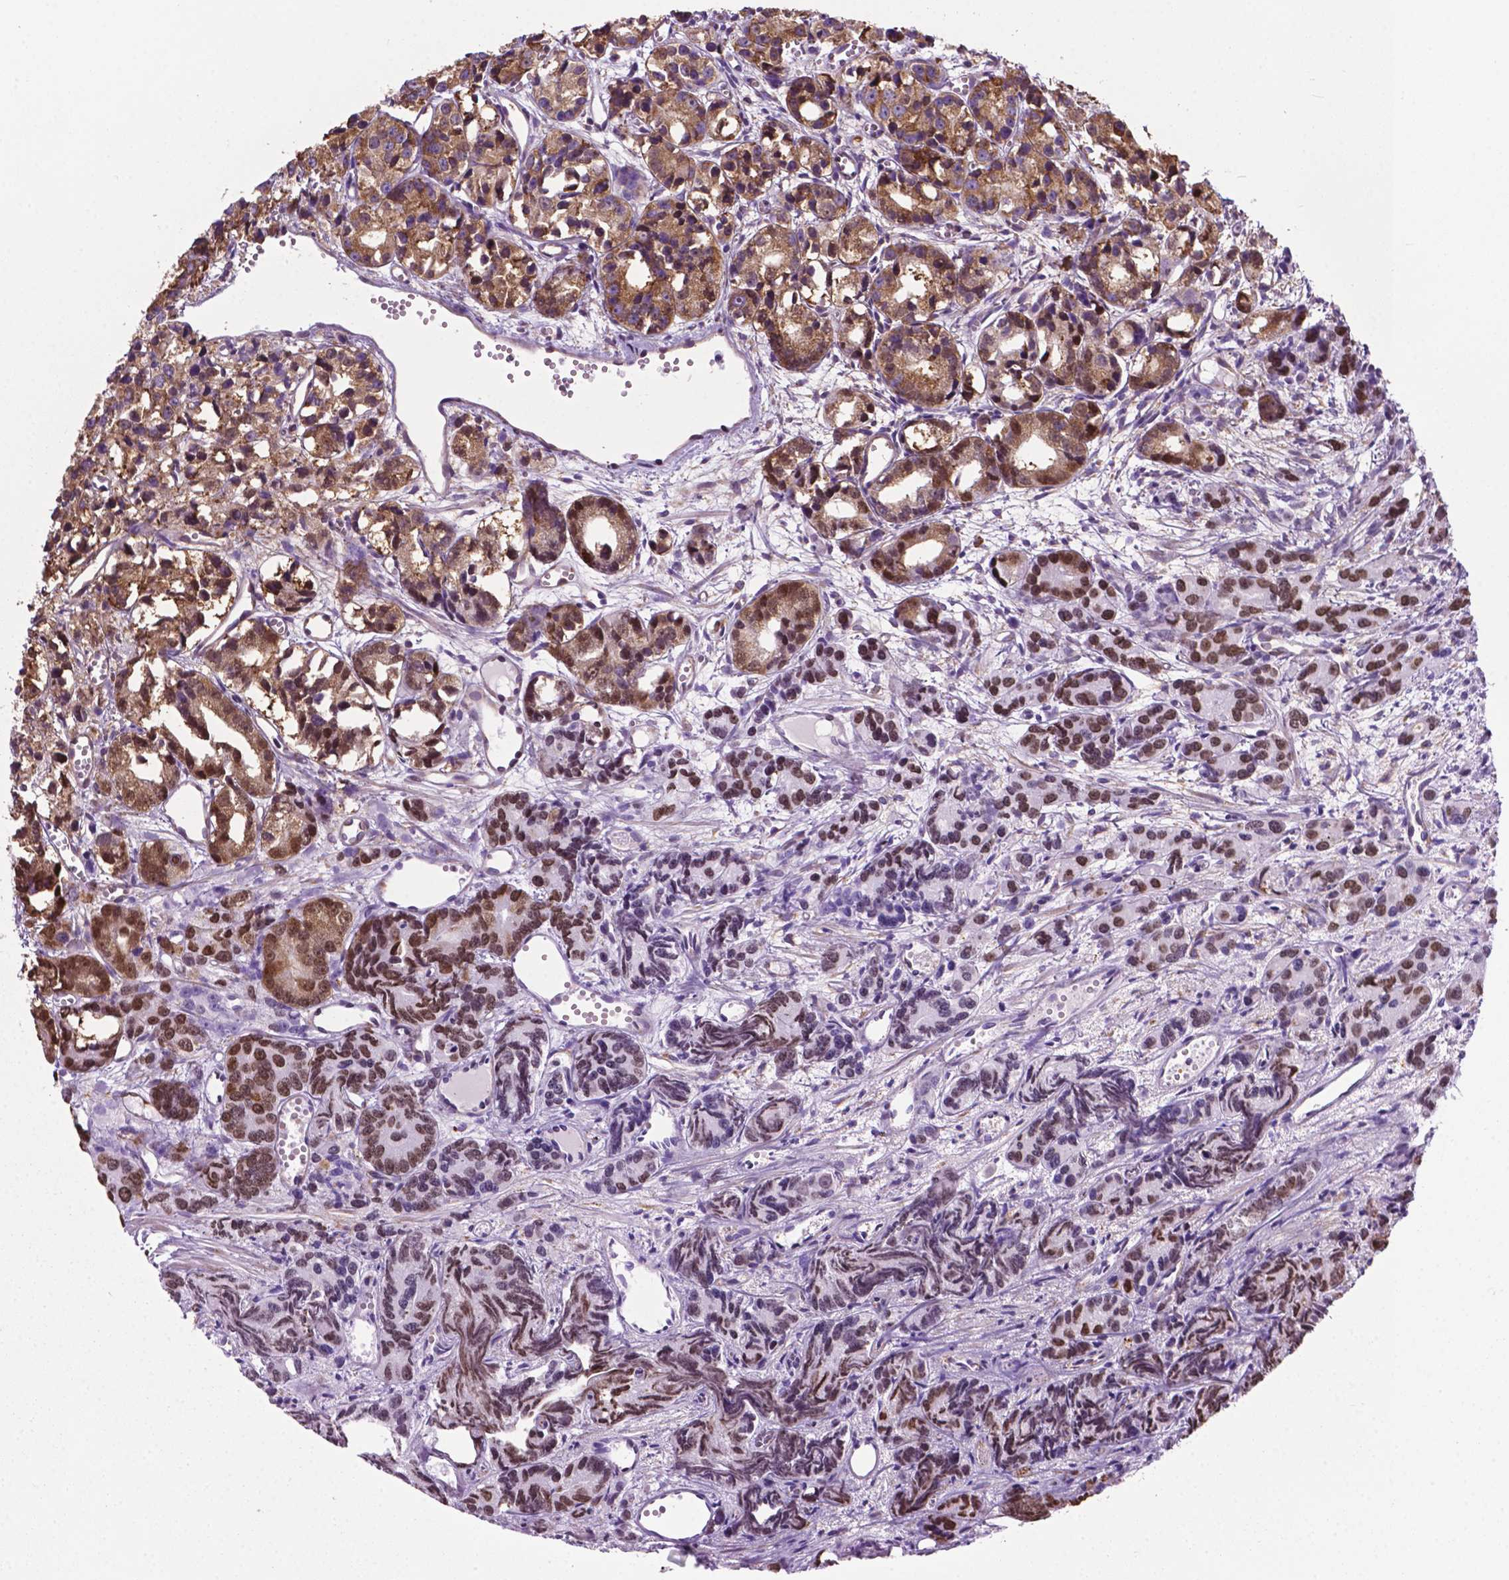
{"staining": {"intensity": "strong", "quantity": ">75%", "location": "cytoplasmic/membranous,nuclear"}, "tissue": "prostate cancer", "cell_type": "Tumor cells", "image_type": "cancer", "snomed": [{"axis": "morphology", "description": "Adenocarcinoma, High grade"}, {"axis": "topography", "description": "Prostate"}], "caption": "Immunohistochemistry image of prostate cancer (high-grade adenocarcinoma) stained for a protein (brown), which demonstrates high levels of strong cytoplasmic/membranous and nuclear expression in about >75% of tumor cells.", "gene": "RPL29", "patient": {"sex": "male", "age": 77}}